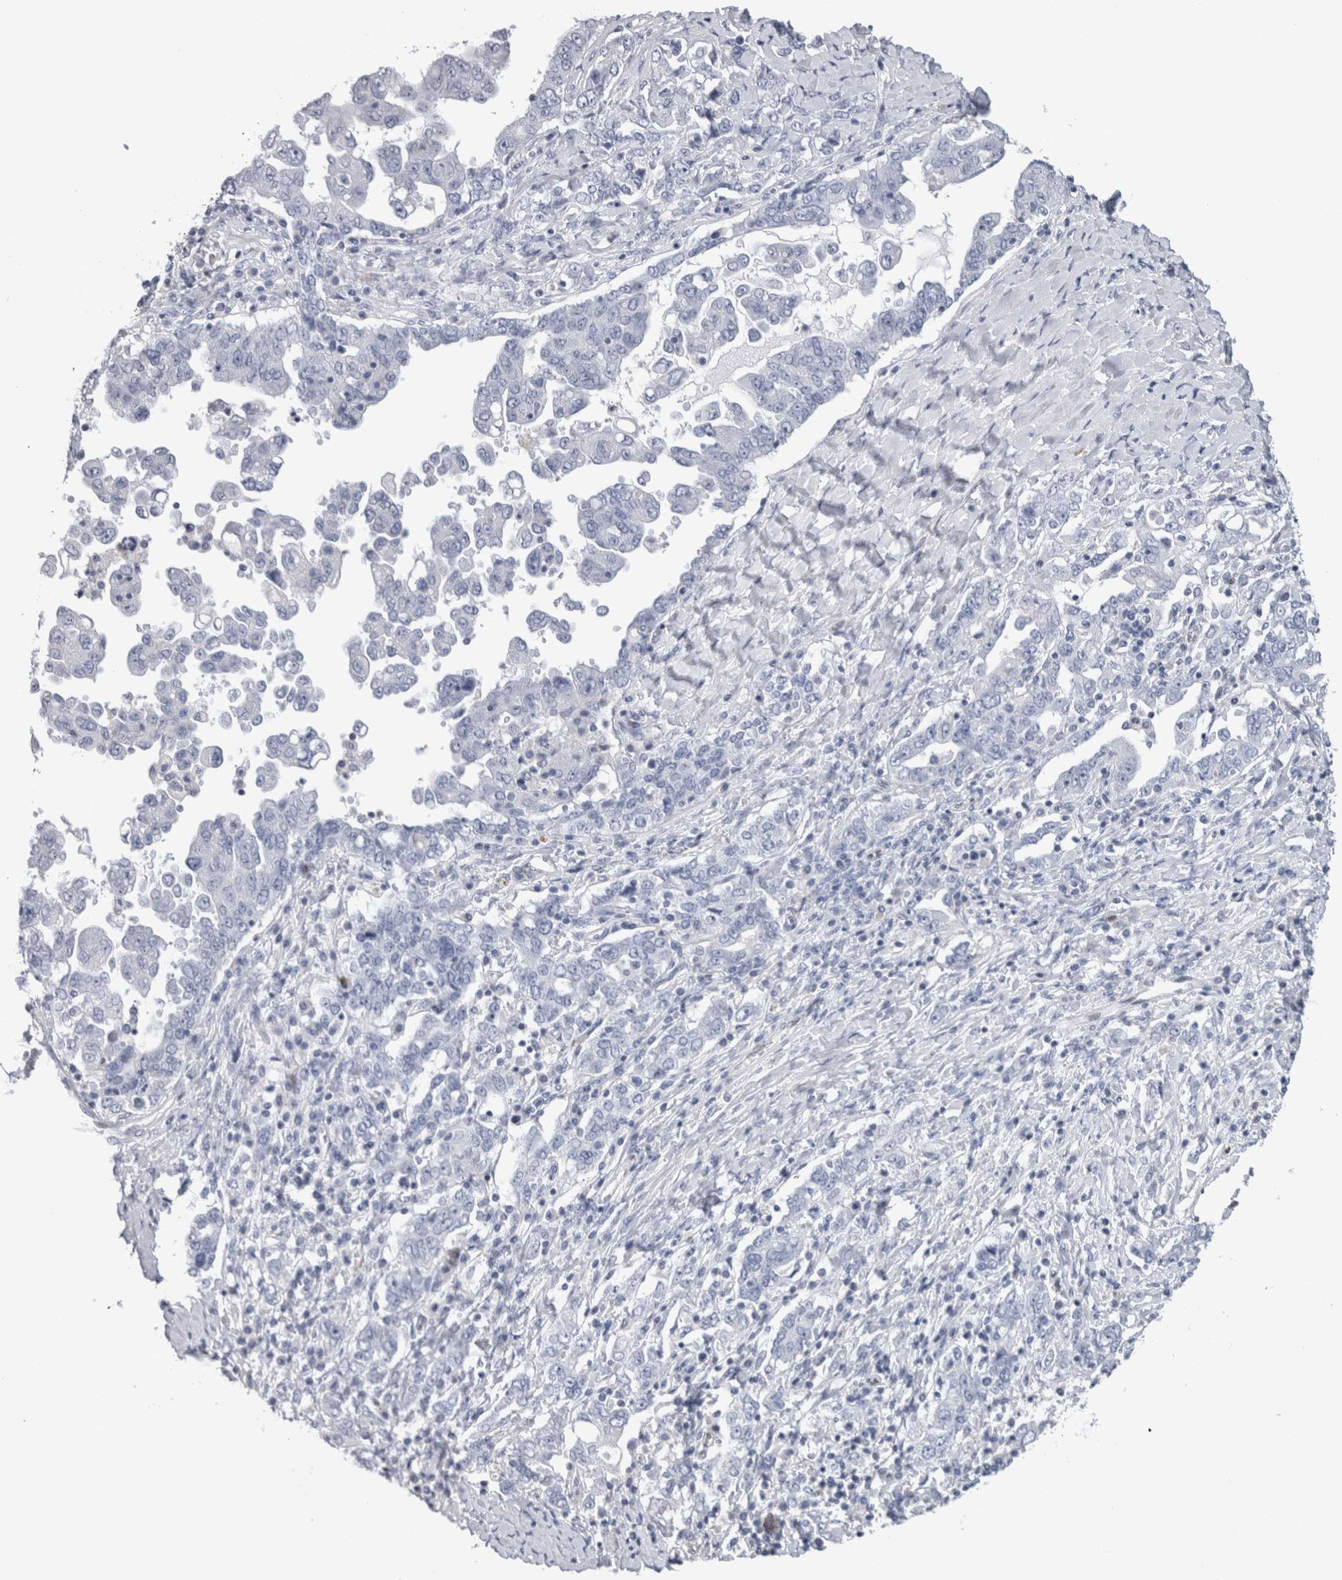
{"staining": {"intensity": "negative", "quantity": "none", "location": "none"}, "tissue": "ovarian cancer", "cell_type": "Tumor cells", "image_type": "cancer", "snomed": [{"axis": "morphology", "description": "Carcinoma, endometroid"}, {"axis": "topography", "description": "Ovary"}], "caption": "An immunohistochemistry (IHC) micrograph of ovarian cancer (endometroid carcinoma) is shown. There is no staining in tumor cells of ovarian cancer (endometroid carcinoma). (Stains: DAB (3,3'-diaminobenzidine) IHC with hematoxylin counter stain, Microscopy: brightfield microscopy at high magnification).", "gene": "IL33", "patient": {"sex": "female", "age": 62}}